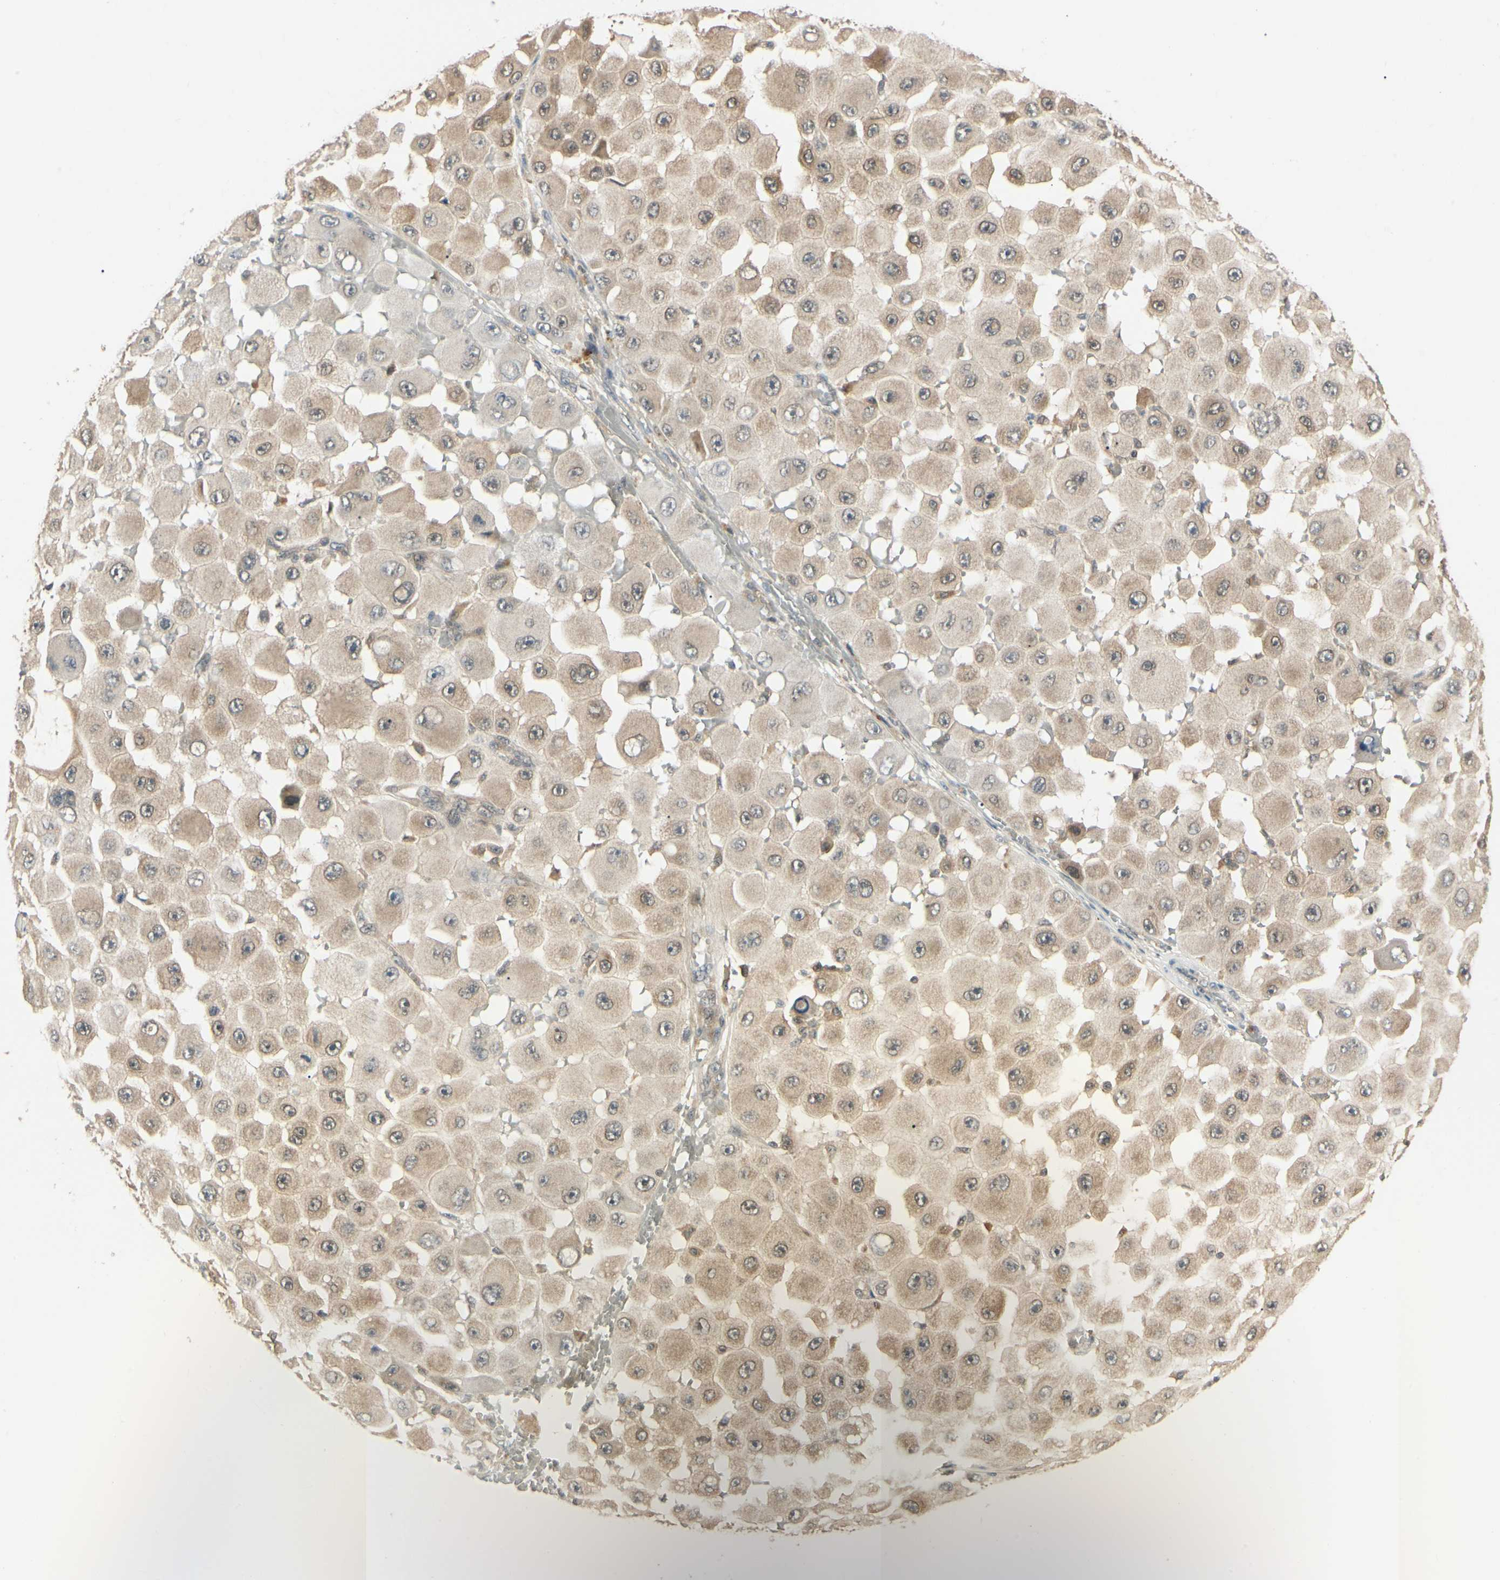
{"staining": {"intensity": "weak", "quantity": ">75%", "location": "cytoplasmic/membranous"}, "tissue": "melanoma", "cell_type": "Tumor cells", "image_type": "cancer", "snomed": [{"axis": "morphology", "description": "Malignant melanoma, NOS"}, {"axis": "topography", "description": "Skin"}], "caption": "Immunohistochemical staining of melanoma displays low levels of weak cytoplasmic/membranous staining in about >75% of tumor cells. Immunohistochemistry (ihc) stains the protein of interest in brown and the nuclei are stained blue.", "gene": "UBE2Z", "patient": {"sex": "female", "age": 81}}